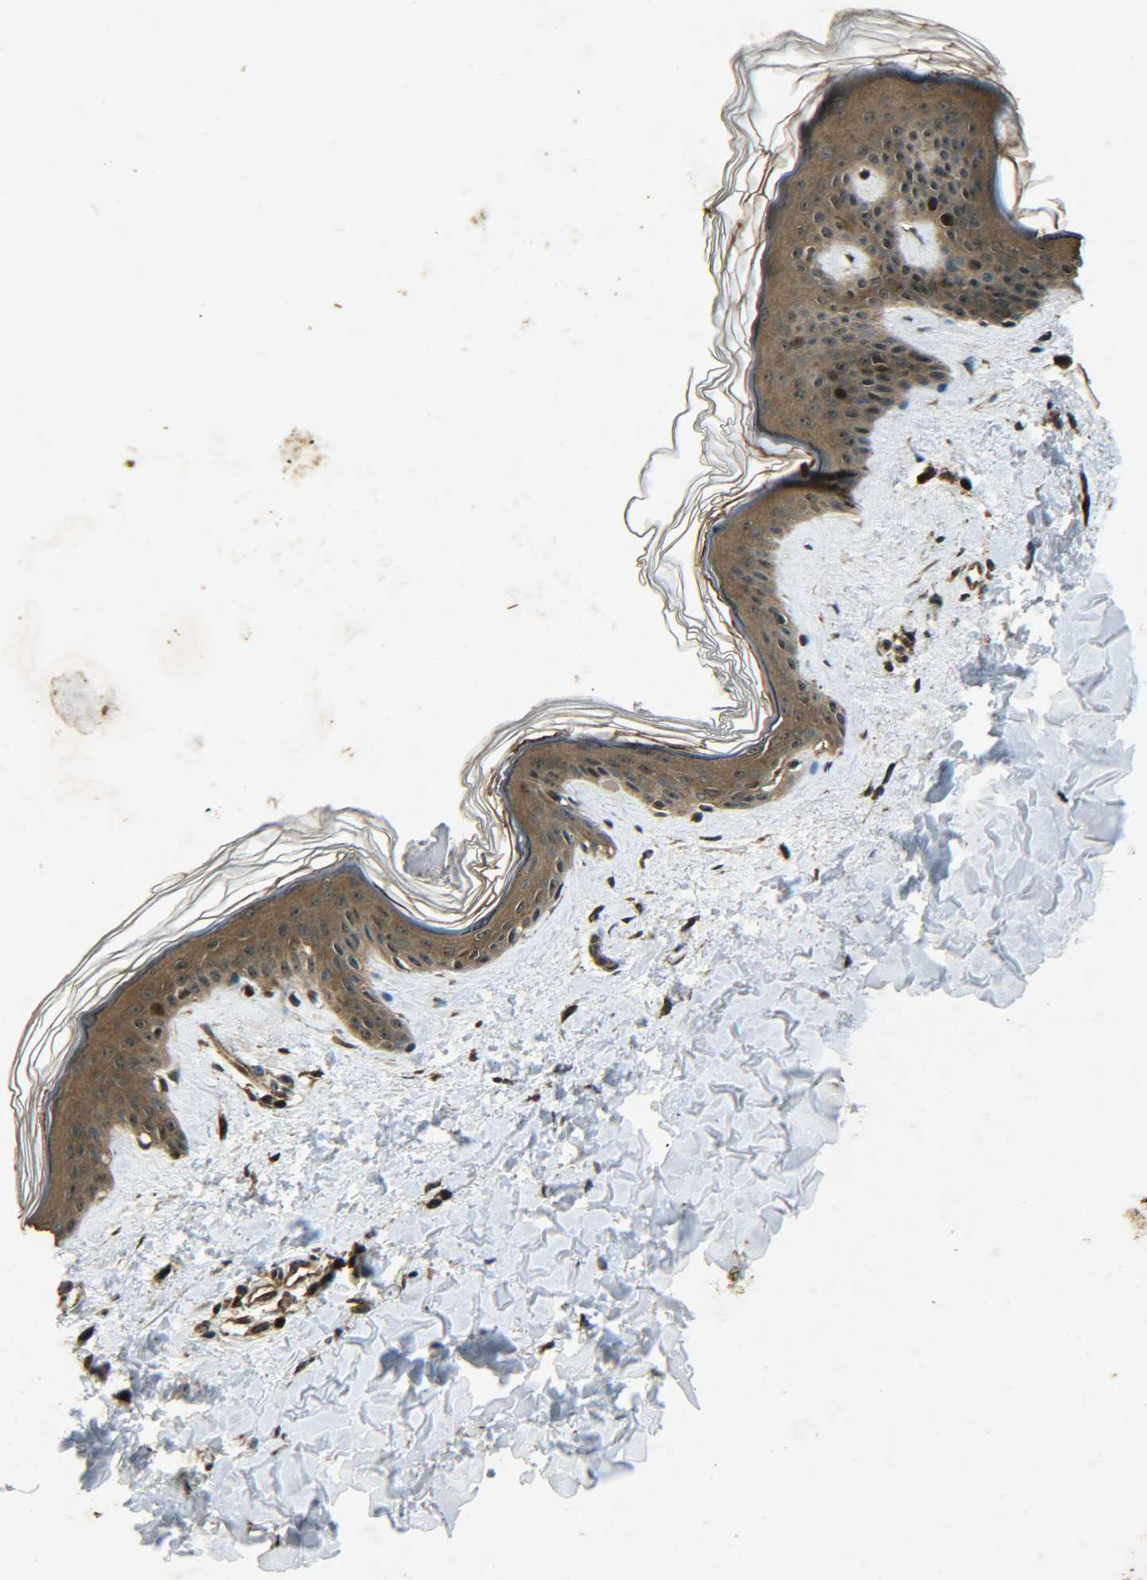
{"staining": {"intensity": "strong", "quantity": ">75%", "location": "cytoplasmic/membranous"}, "tissue": "skin", "cell_type": "Fibroblasts", "image_type": "normal", "snomed": [{"axis": "morphology", "description": "Normal tissue, NOS"}, {"axis": "topography", "description": "Skin"}], "caption": "Immunohistochemical staining of unremarkable human skin demonstrates >75% levels of strong cytoplasmic/membranous protein expression in about >75% of fibroblasts. (DAB IHC with brightfield microscopy, high magnification).", "gene": "PLK2", "patient": {"sex": "female", "age": 41}}